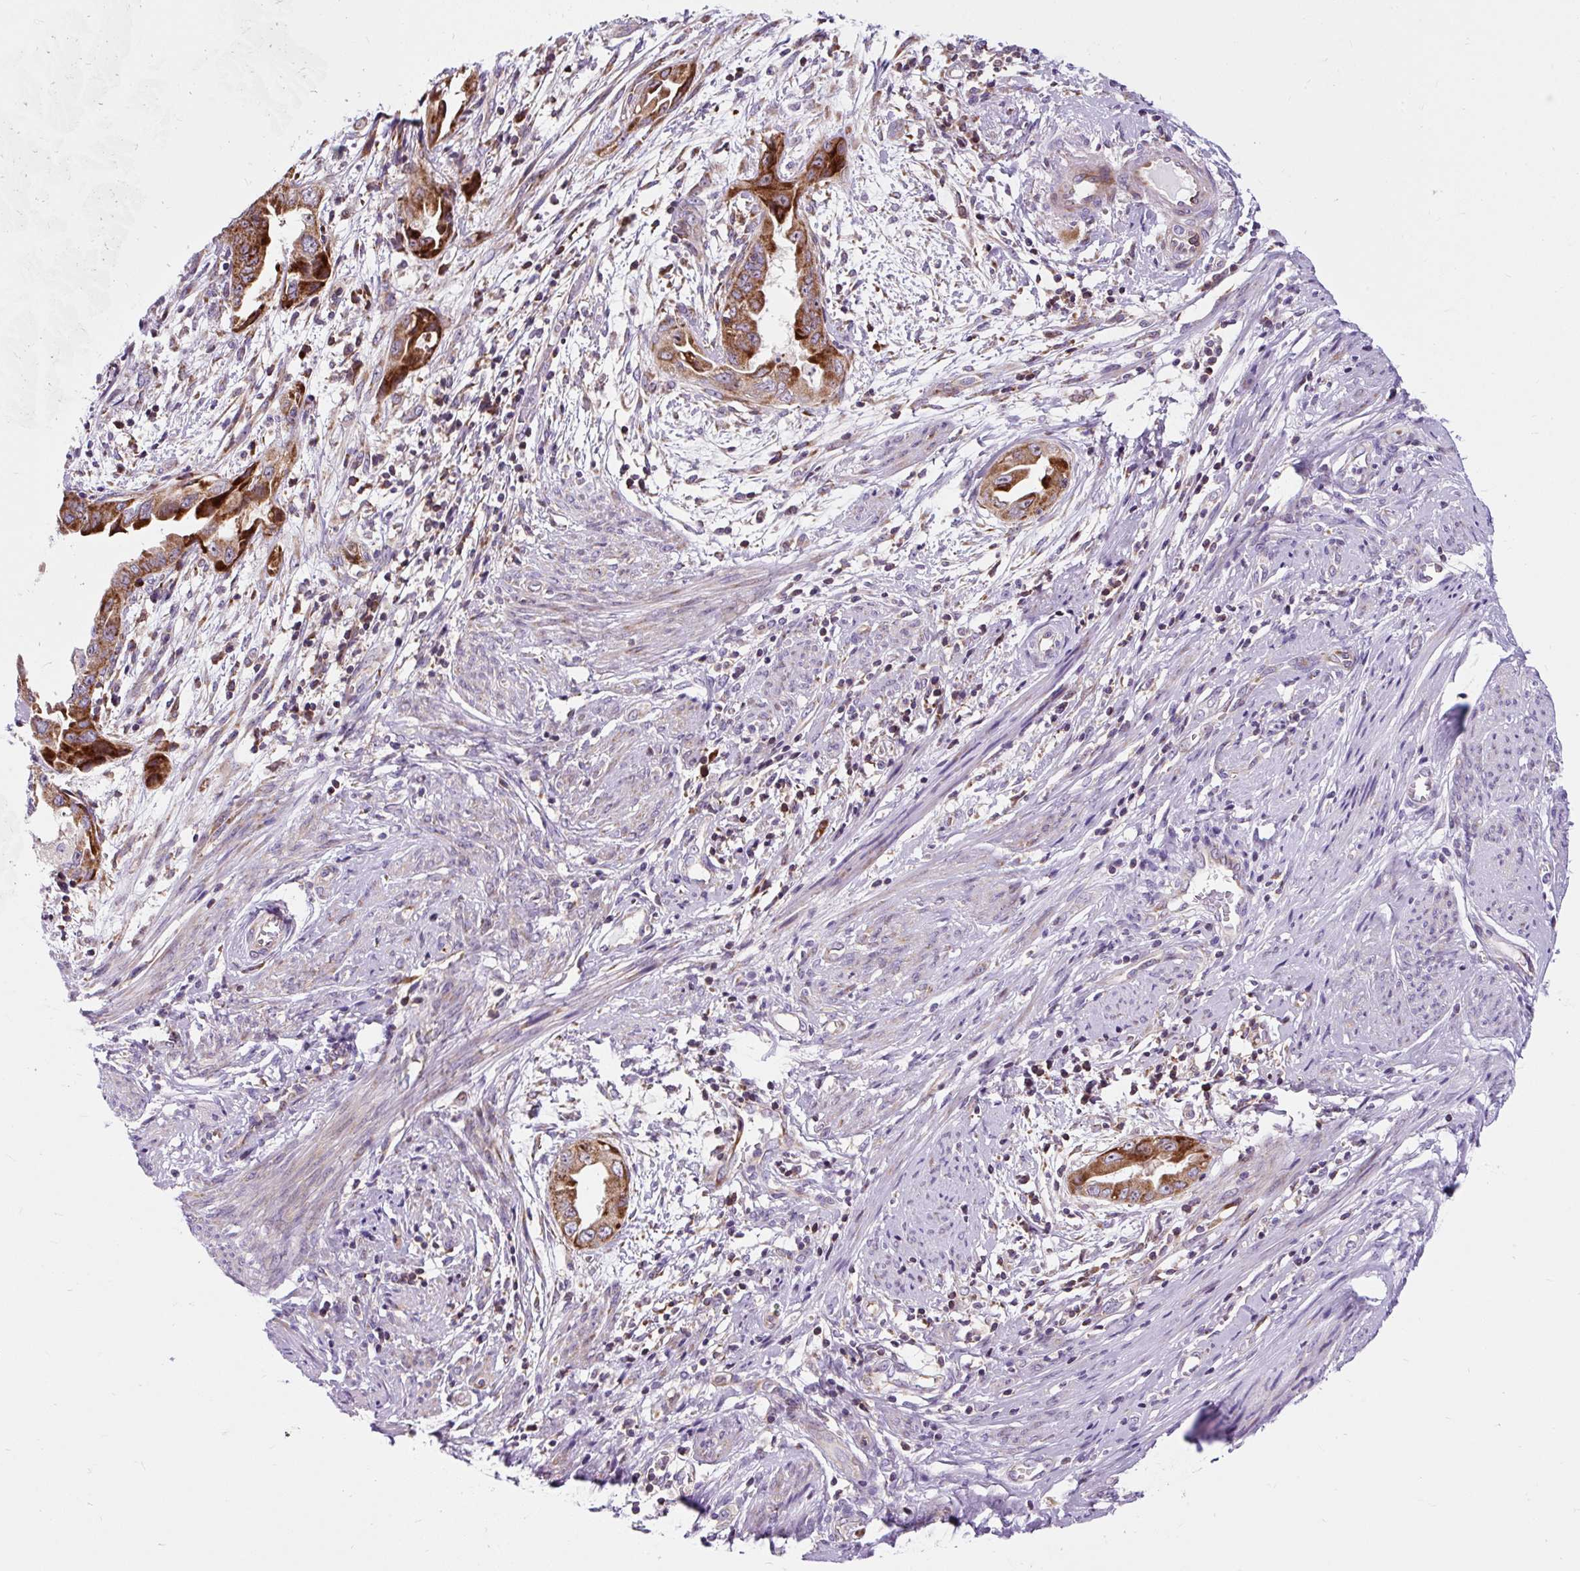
{"staining": {"intensity": "strong", "quantity": ">75%", "location": "cytoplasmic/membranous"}, "tissue": "endometrial cancer", "cell_type": "Tumor cells", "image_type": "cancer", "snomed": [{"axis": "morphology", "description": "Adenocarcinoma, NOS"}, {"axis": "topography", "description": "Endometrium"}], "caption": "The immunohistochemical stain highlights strong cytoplasmic/membranous positivity in tumor cells of endometrial adenocarcinoma tissue.", "gene": "CISD3", "patient": {"sex": "female", "age": 57}}